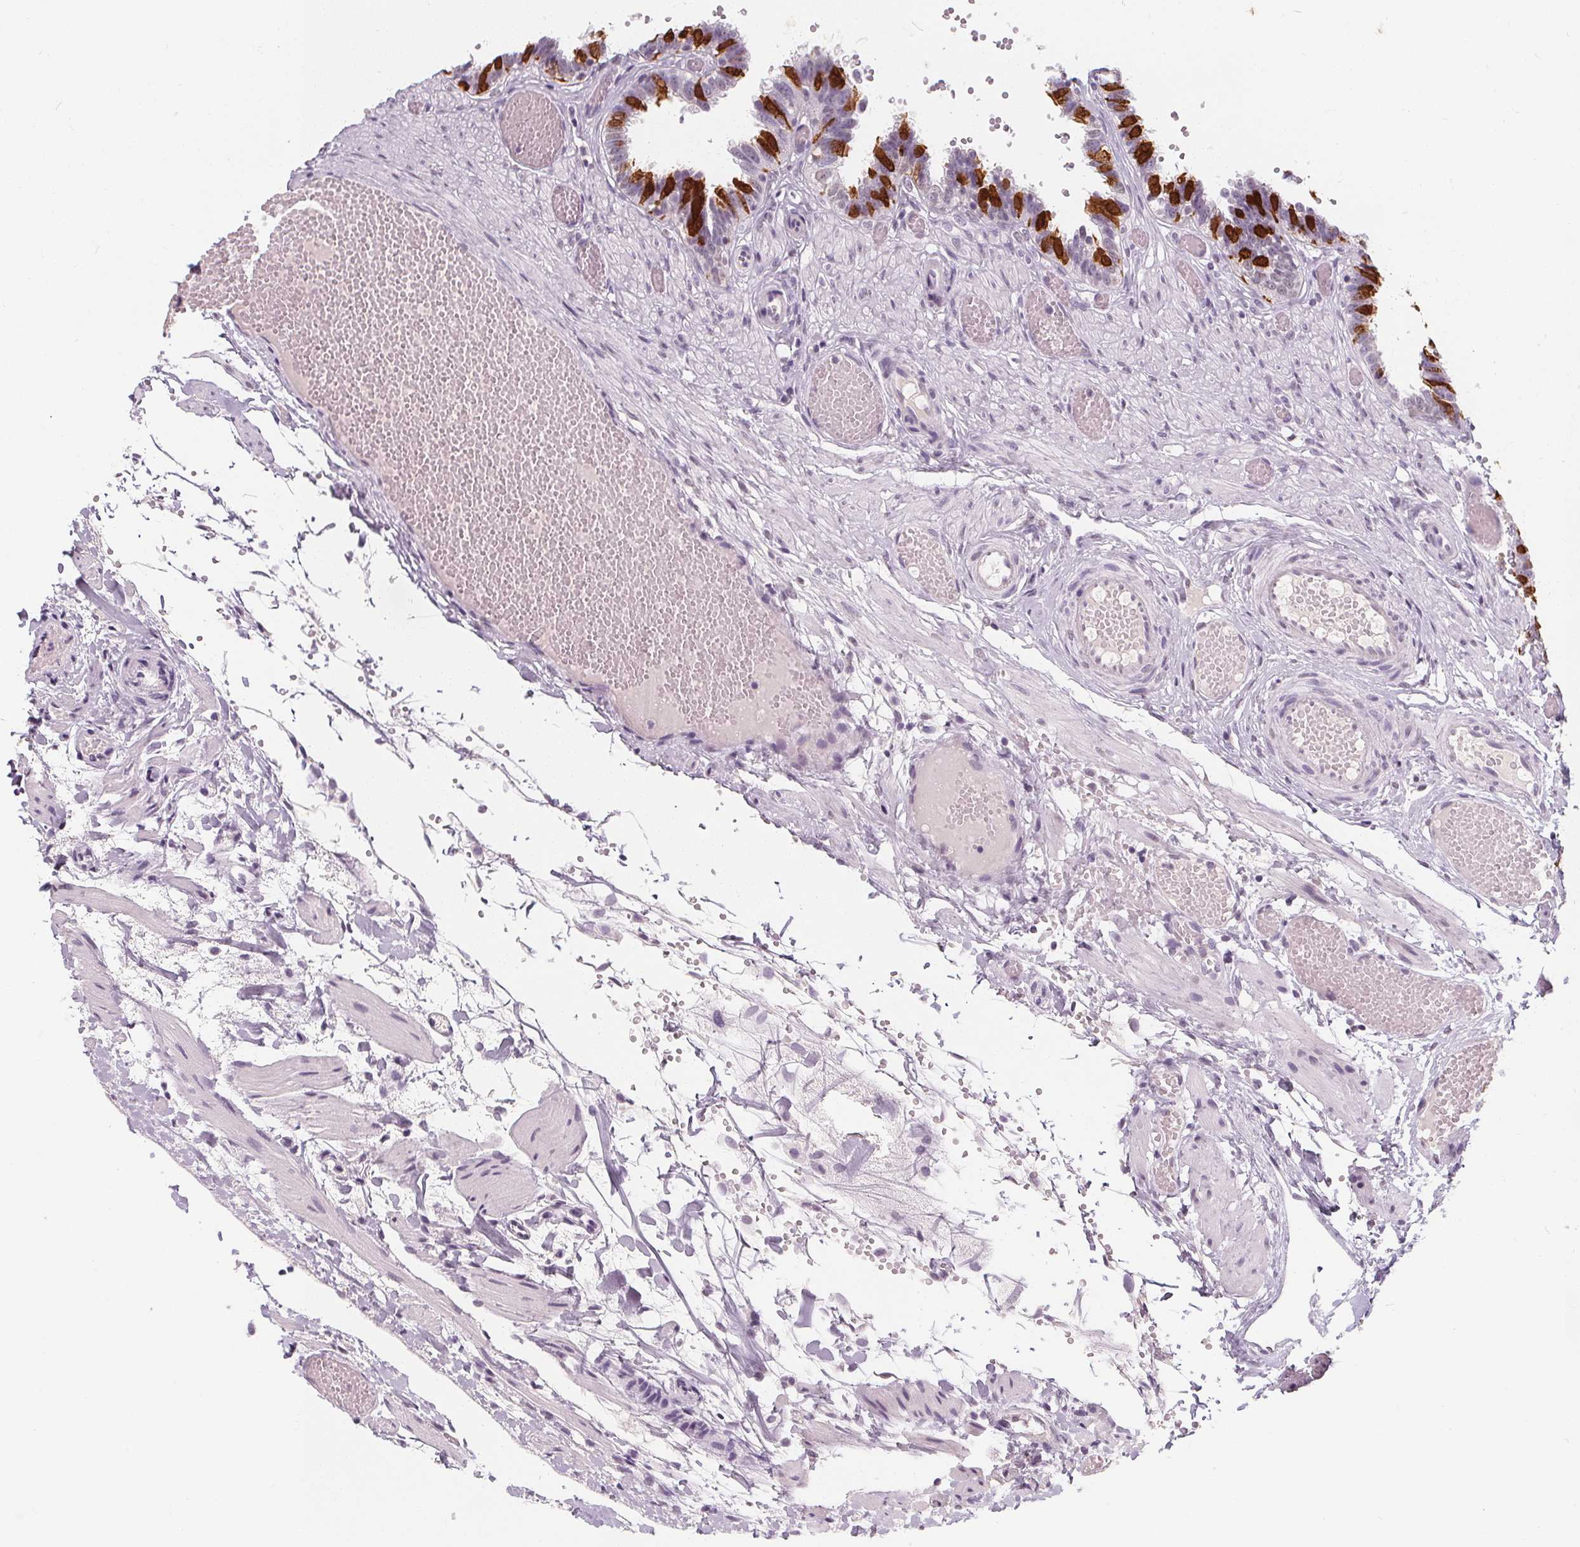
{"staining": {"intensity": "strong", "quantity": "25%-75%", "location": "nuclear"}, "tissue": "fallopian tube", "cell_type": "Glandular cells", "image_type": "normal", "snomed": [{"axis": "morphology", "description": "Normal tissue, NOS"}, {"axis": "topography", "description": "Fallopian tube"}], "caption": "The immunohistochemical stain highlights strong nuclear positivity in glandular cells of normal fallopian tube. (Brightfield microscopy of DAB IHC at high magnification).", "gene": "DBX2", "patient": {"sex": "female", "age": 37}}